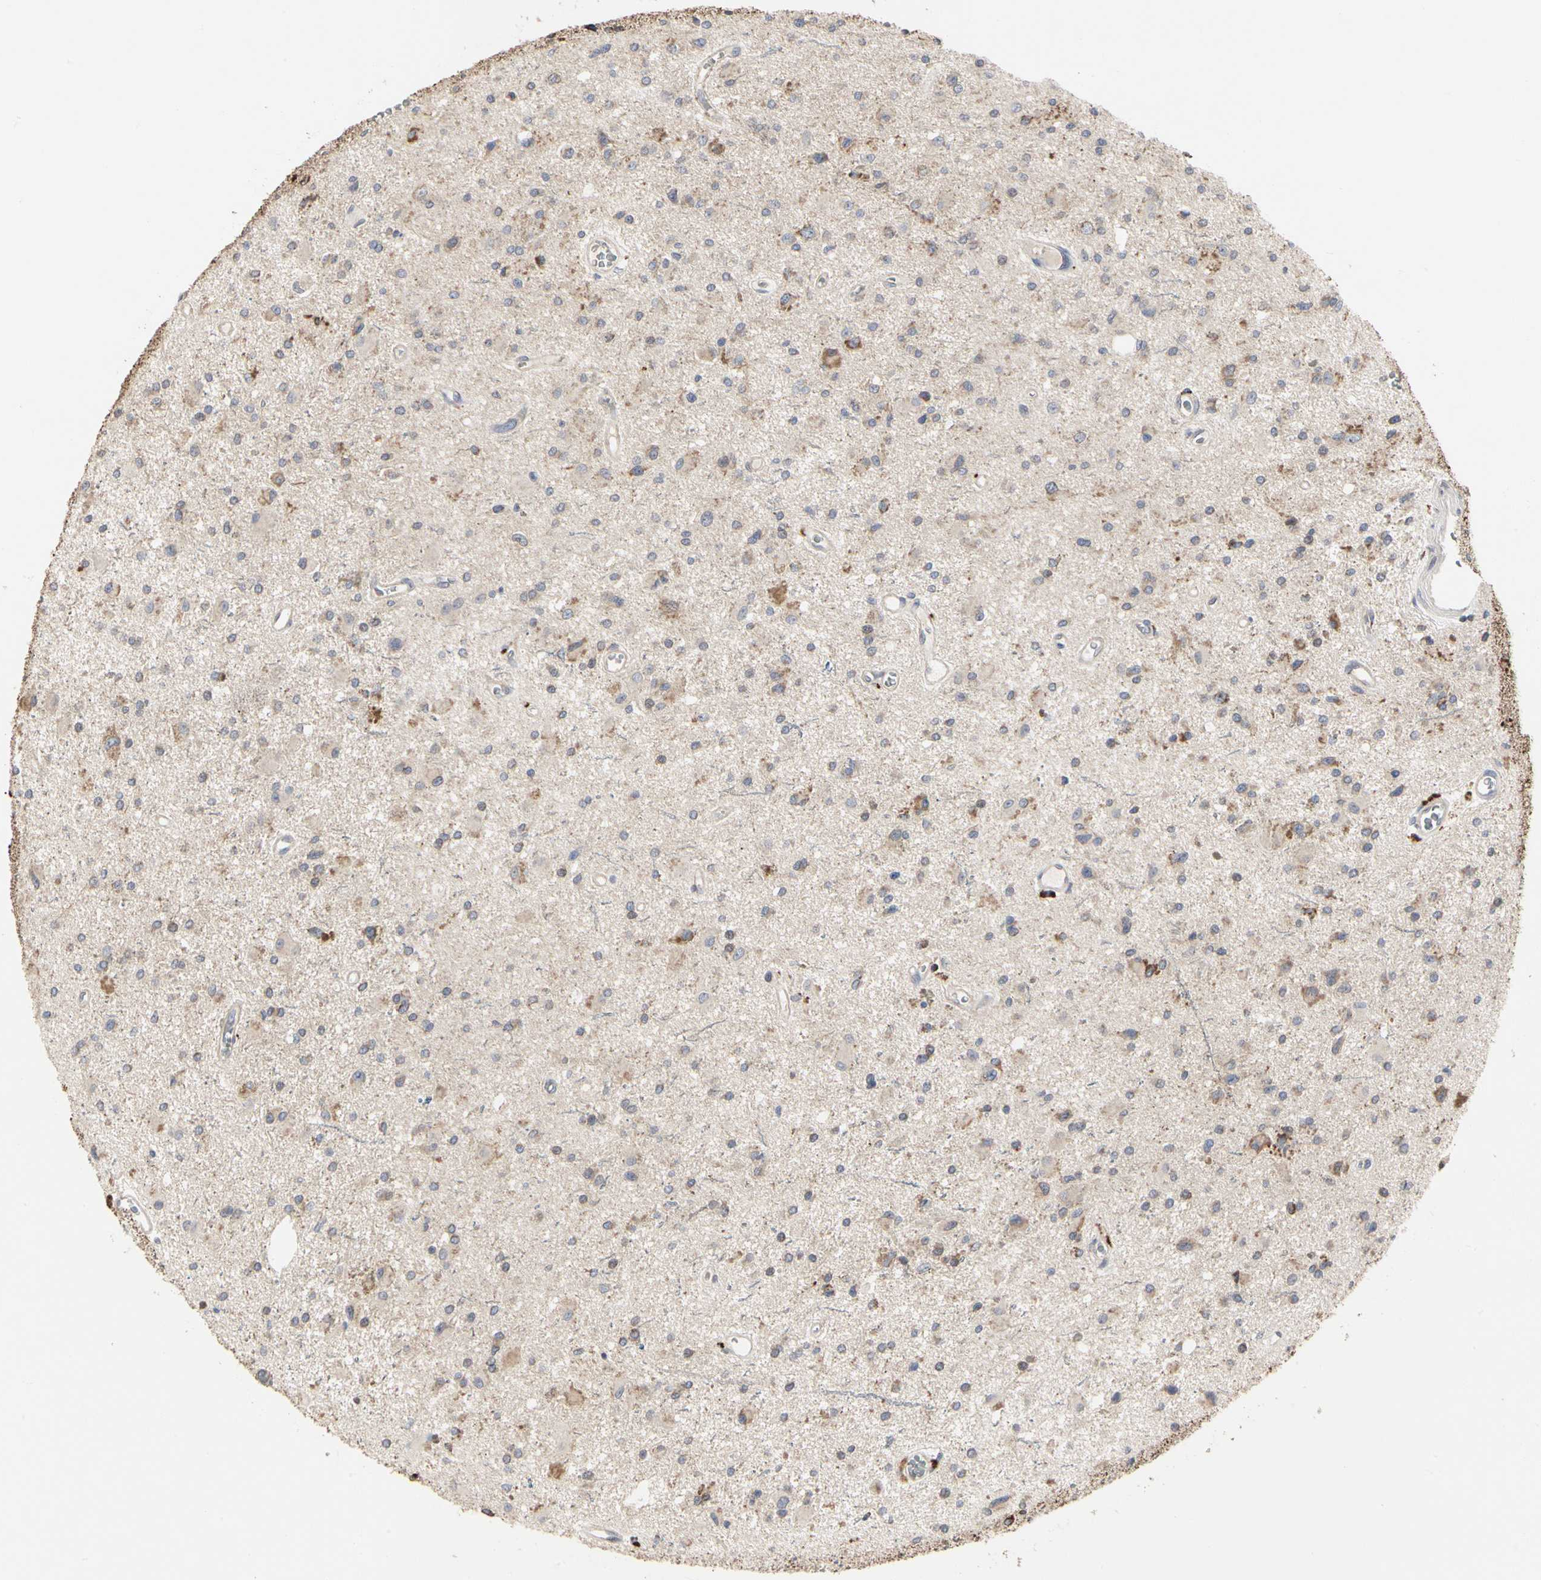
{"staining": {"intensity": "weak", "quantity": "<25%", "location": "cytoplasmic/membranous"}, "tissue": "glioma", "cell_type": "Tumor cells", "image_type": "cancer", "snomed": [{"axis": "morphology", "description": "Glioma, malignant, Low grade"}, {"axis": "topography", "description": "Brain"}], "caption": "There is no significant expression in tumor cells of malignant glioma (low-grade). (Immunohistochemistry, brightfield microscopy, high magnification).", "gene": "TSKU", "patient": {"sex": "male", "age": 58}}